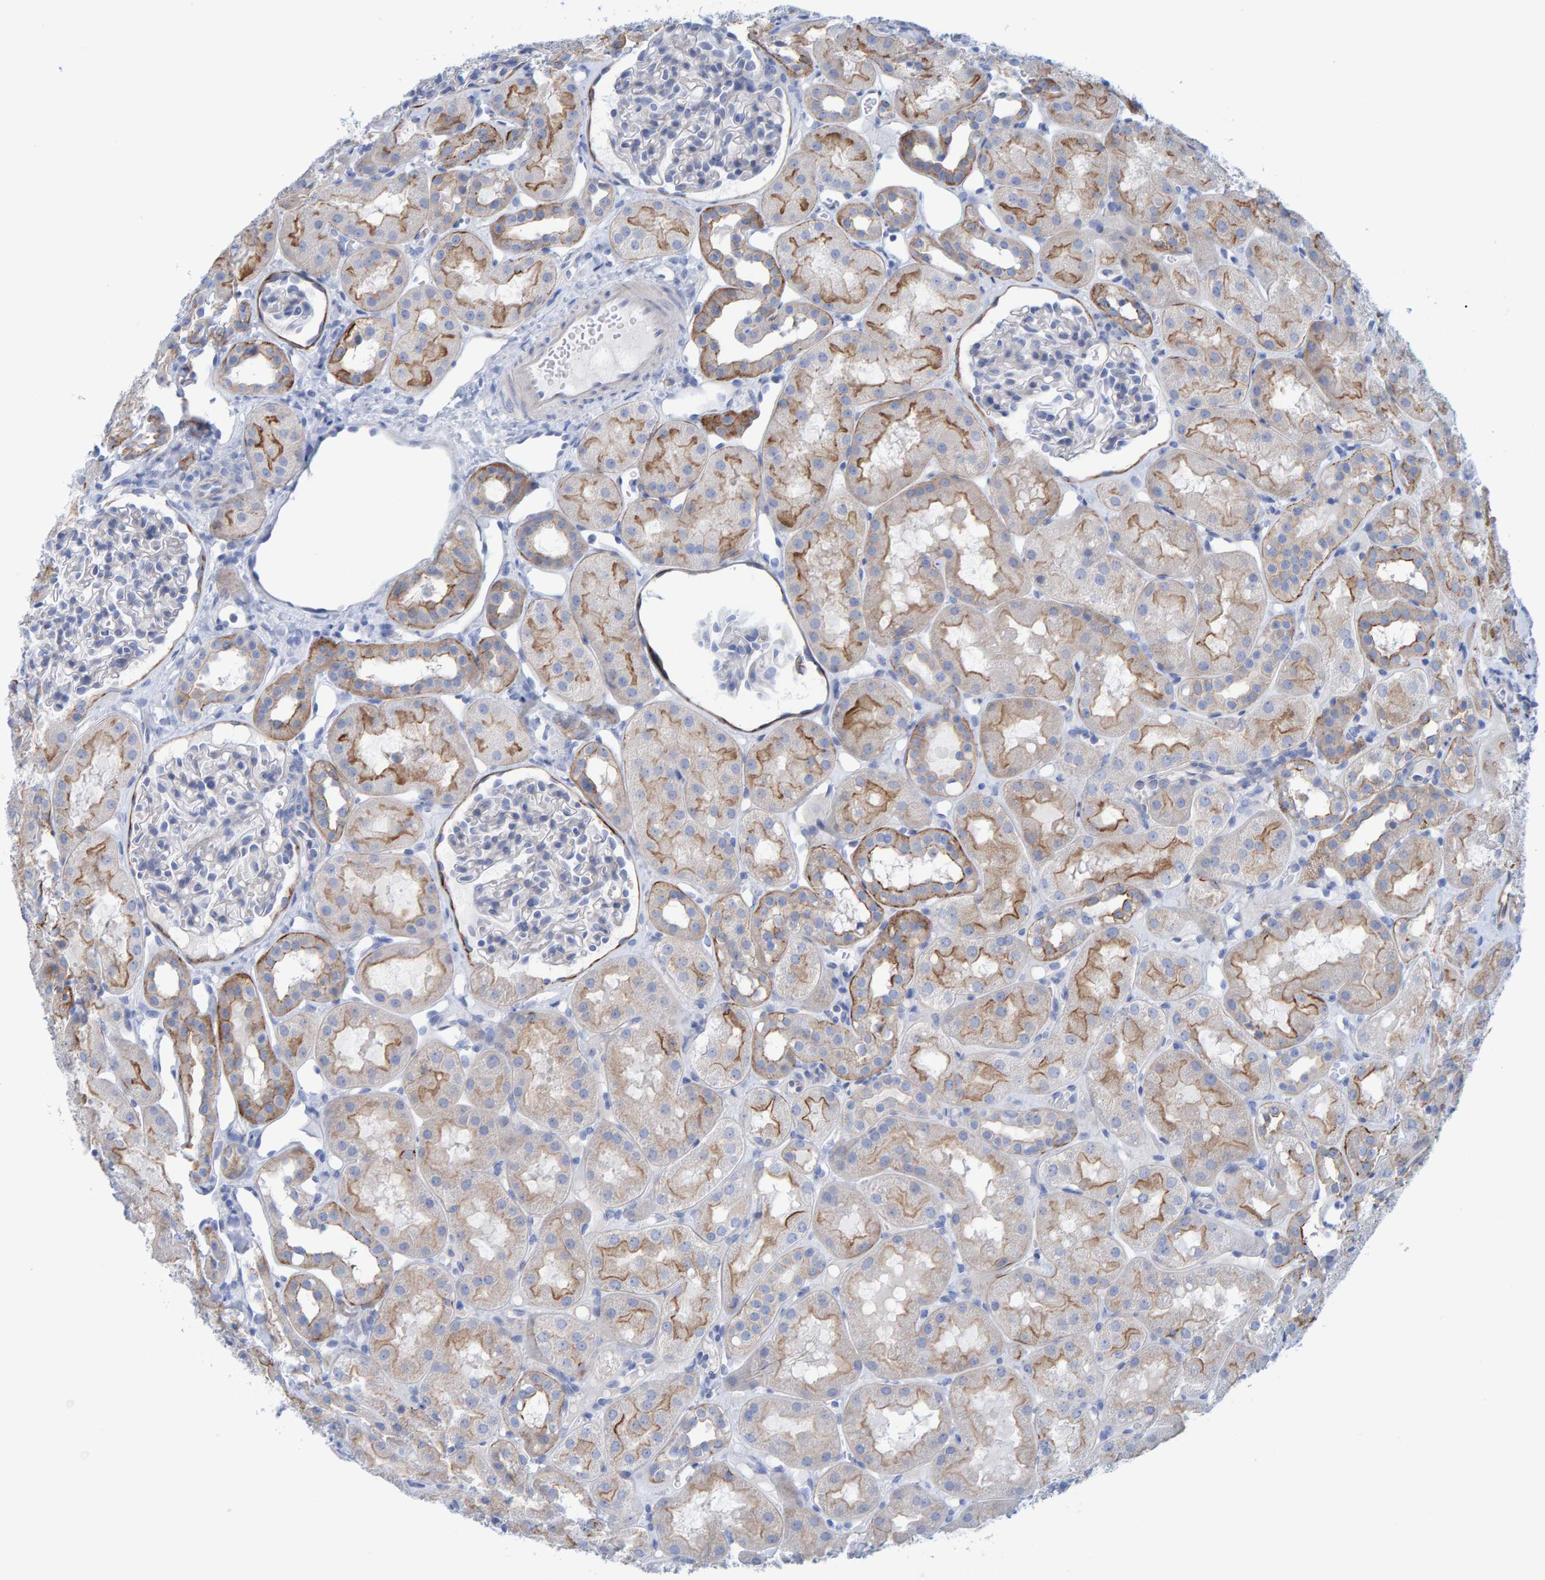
{"staining": {"intensity": "negative", "quantity": "none", "location": "none"}, "tissue": "kidney", "cell_type": "Cells in glomeruli", "image_type": "normal", "snomed": [{"axis": "morphology", "description": "Normal tissue, NOS"}, {"axis": "topography", "description": "Kidney"}], "caption": "Cells in glomeruli show no significant protein expression in unremarkable kidney. The staining was performed using DAB to visualize the protein expression in brown, while the nuclei were stained in blue with hematoxylin (Magnification: 20x).", "gene": "JAKMIP3", "patient": {"sex": "male", "age": 16}}